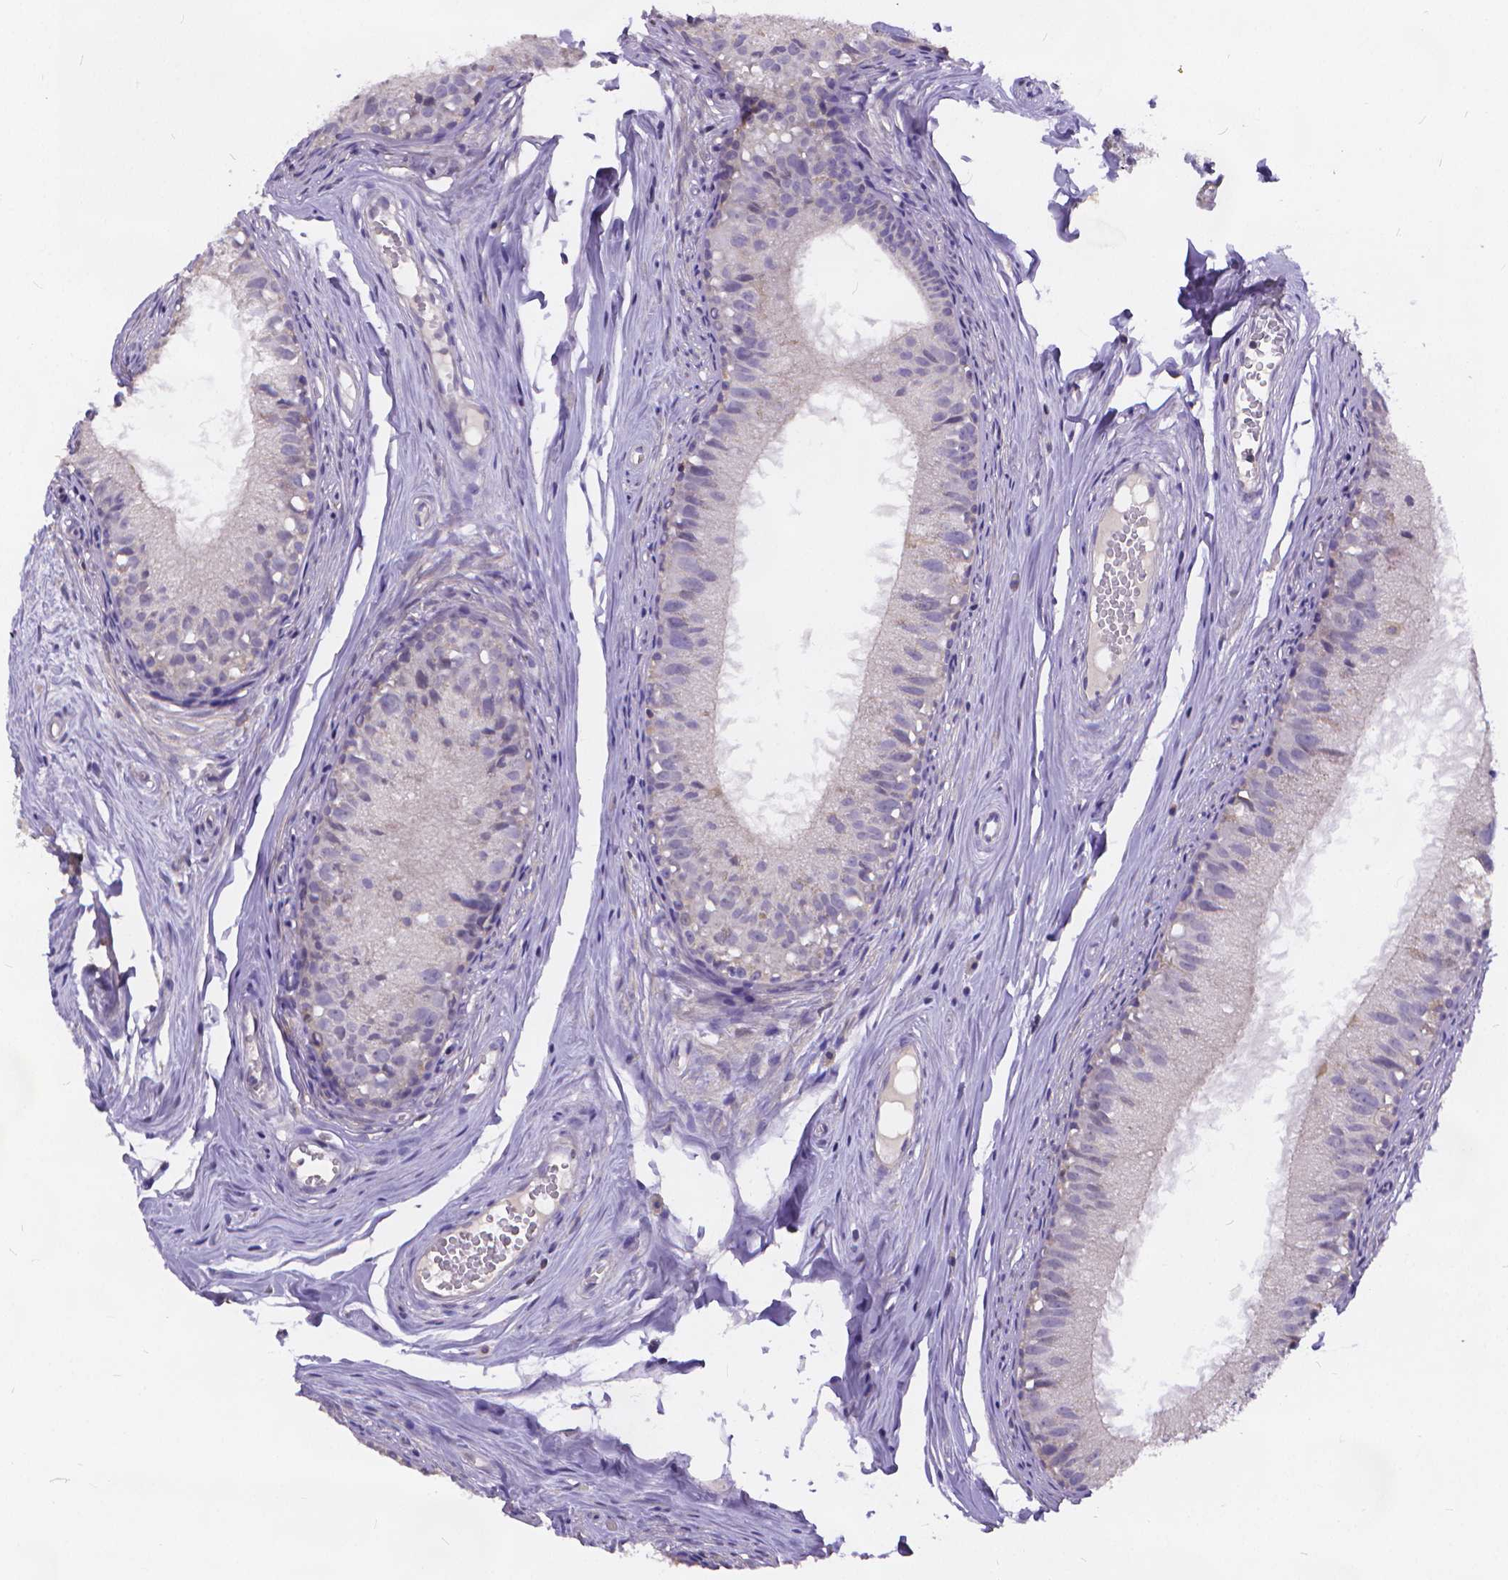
{"staining": {"intensity": "negative", "quantity": "none", "location": "none"}, "tissue": "epididymis", "cell_type": "Glandular cells", "image_type": "normal", "snomed": [{"axis": "morphology", "description": "Normal tissue, NOS"}, {"axis": "topography", "description": "Epididymis"}], "caption": "The image demonstrates no staining of glandular cells in normal epididymis.", "gene": "GLRB", "patient": {"sex": "male", "age": 45}}